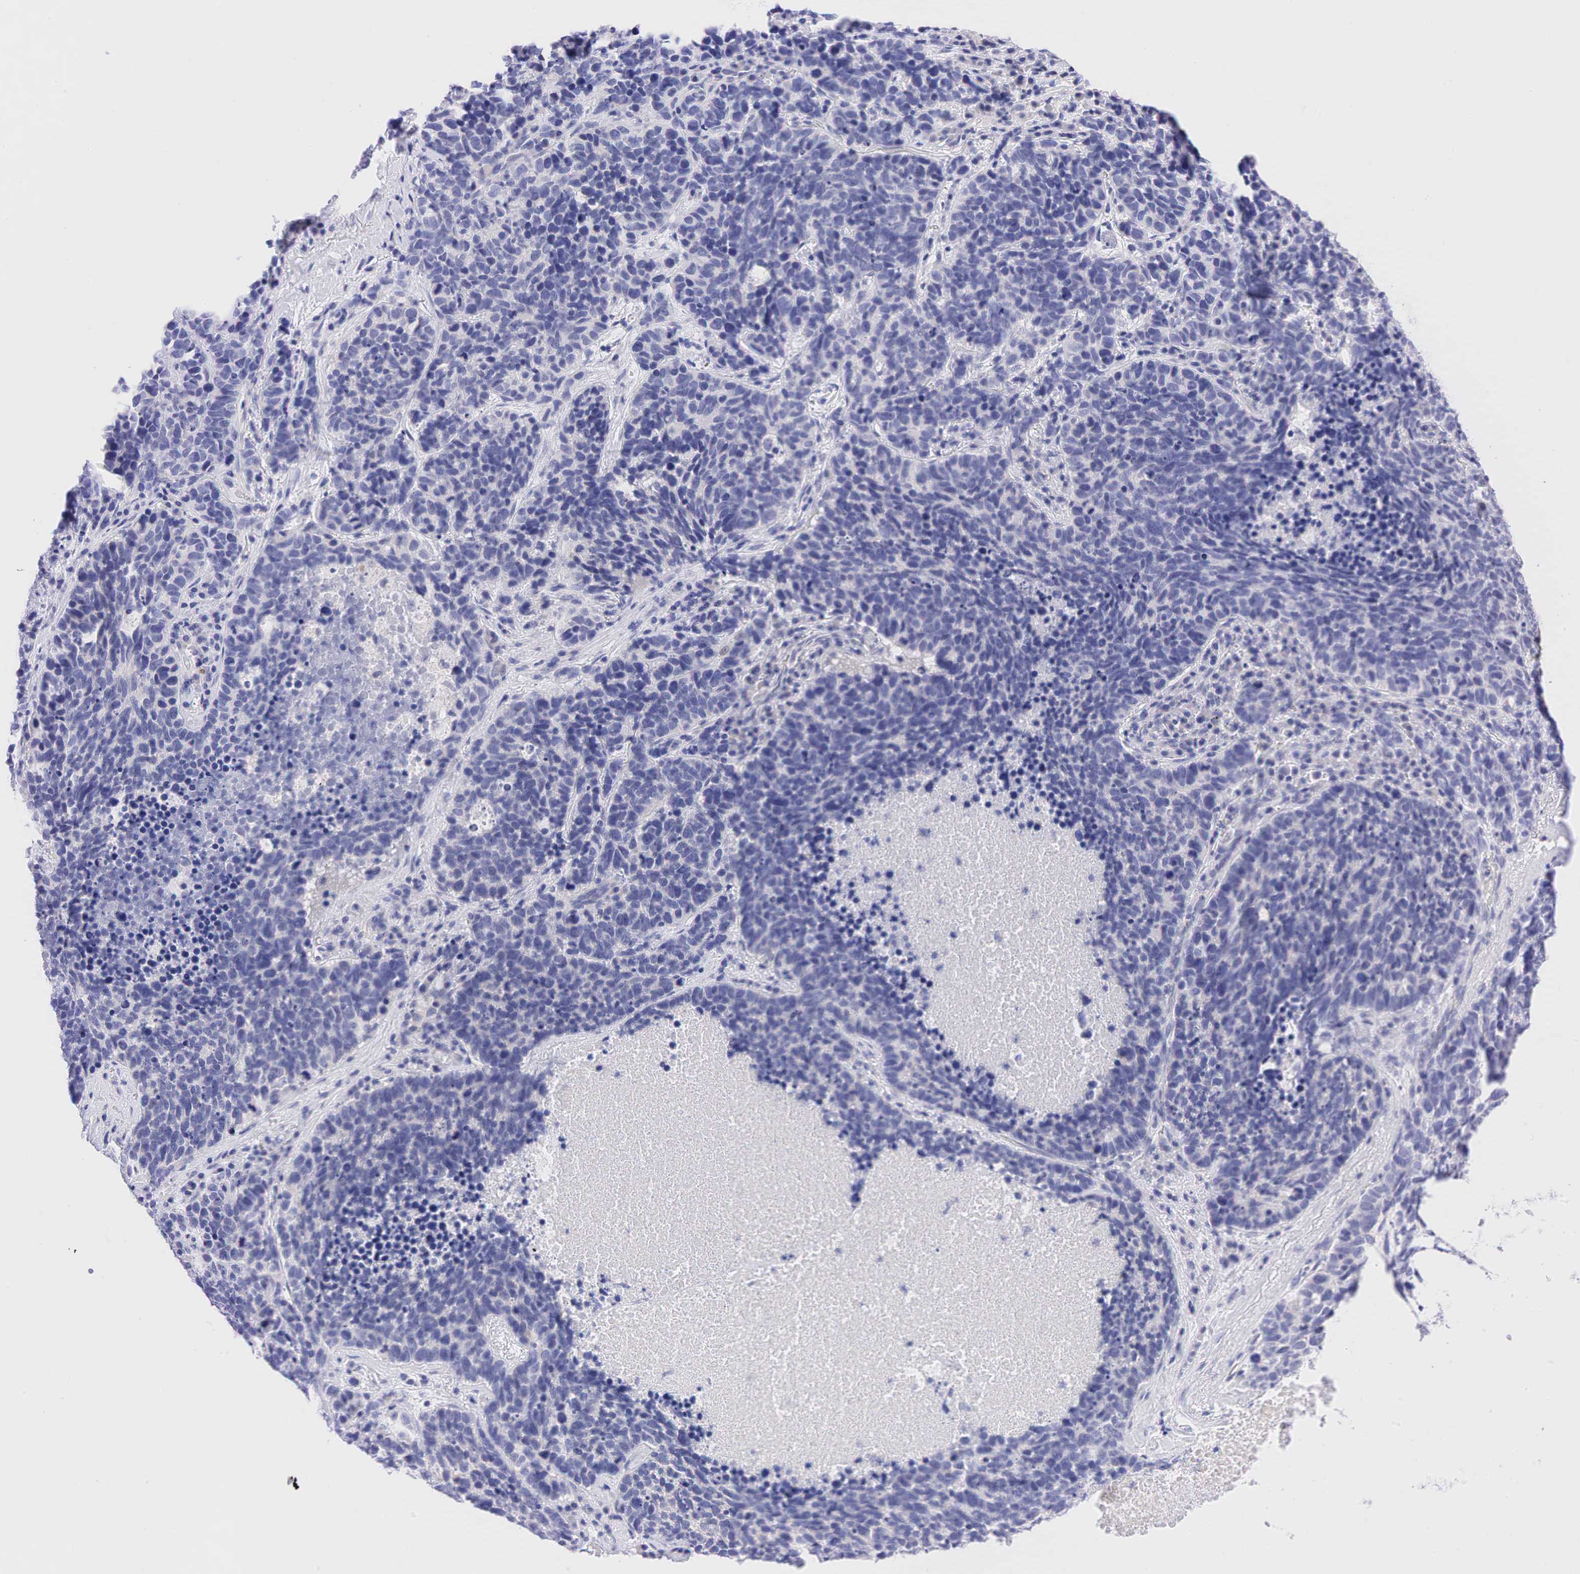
{"staining": {"intensity": "negative", "quantity": "none", "location": "none"}, "tissue": "lung cancer", "cell_type": "Tumor cells", "image_type": "cancer", "snomed": [{"axis": "morphology", "description": "Neoplasm, malignant, NOS"}, {"axis": "topography", "description": "Lung"}], "caption": "The micrograph shows no staining of tumor cells in lung cancer (neoplasm (malignant)).", "gene": "AR", "patient": {"sex": "female", "age": 75}}